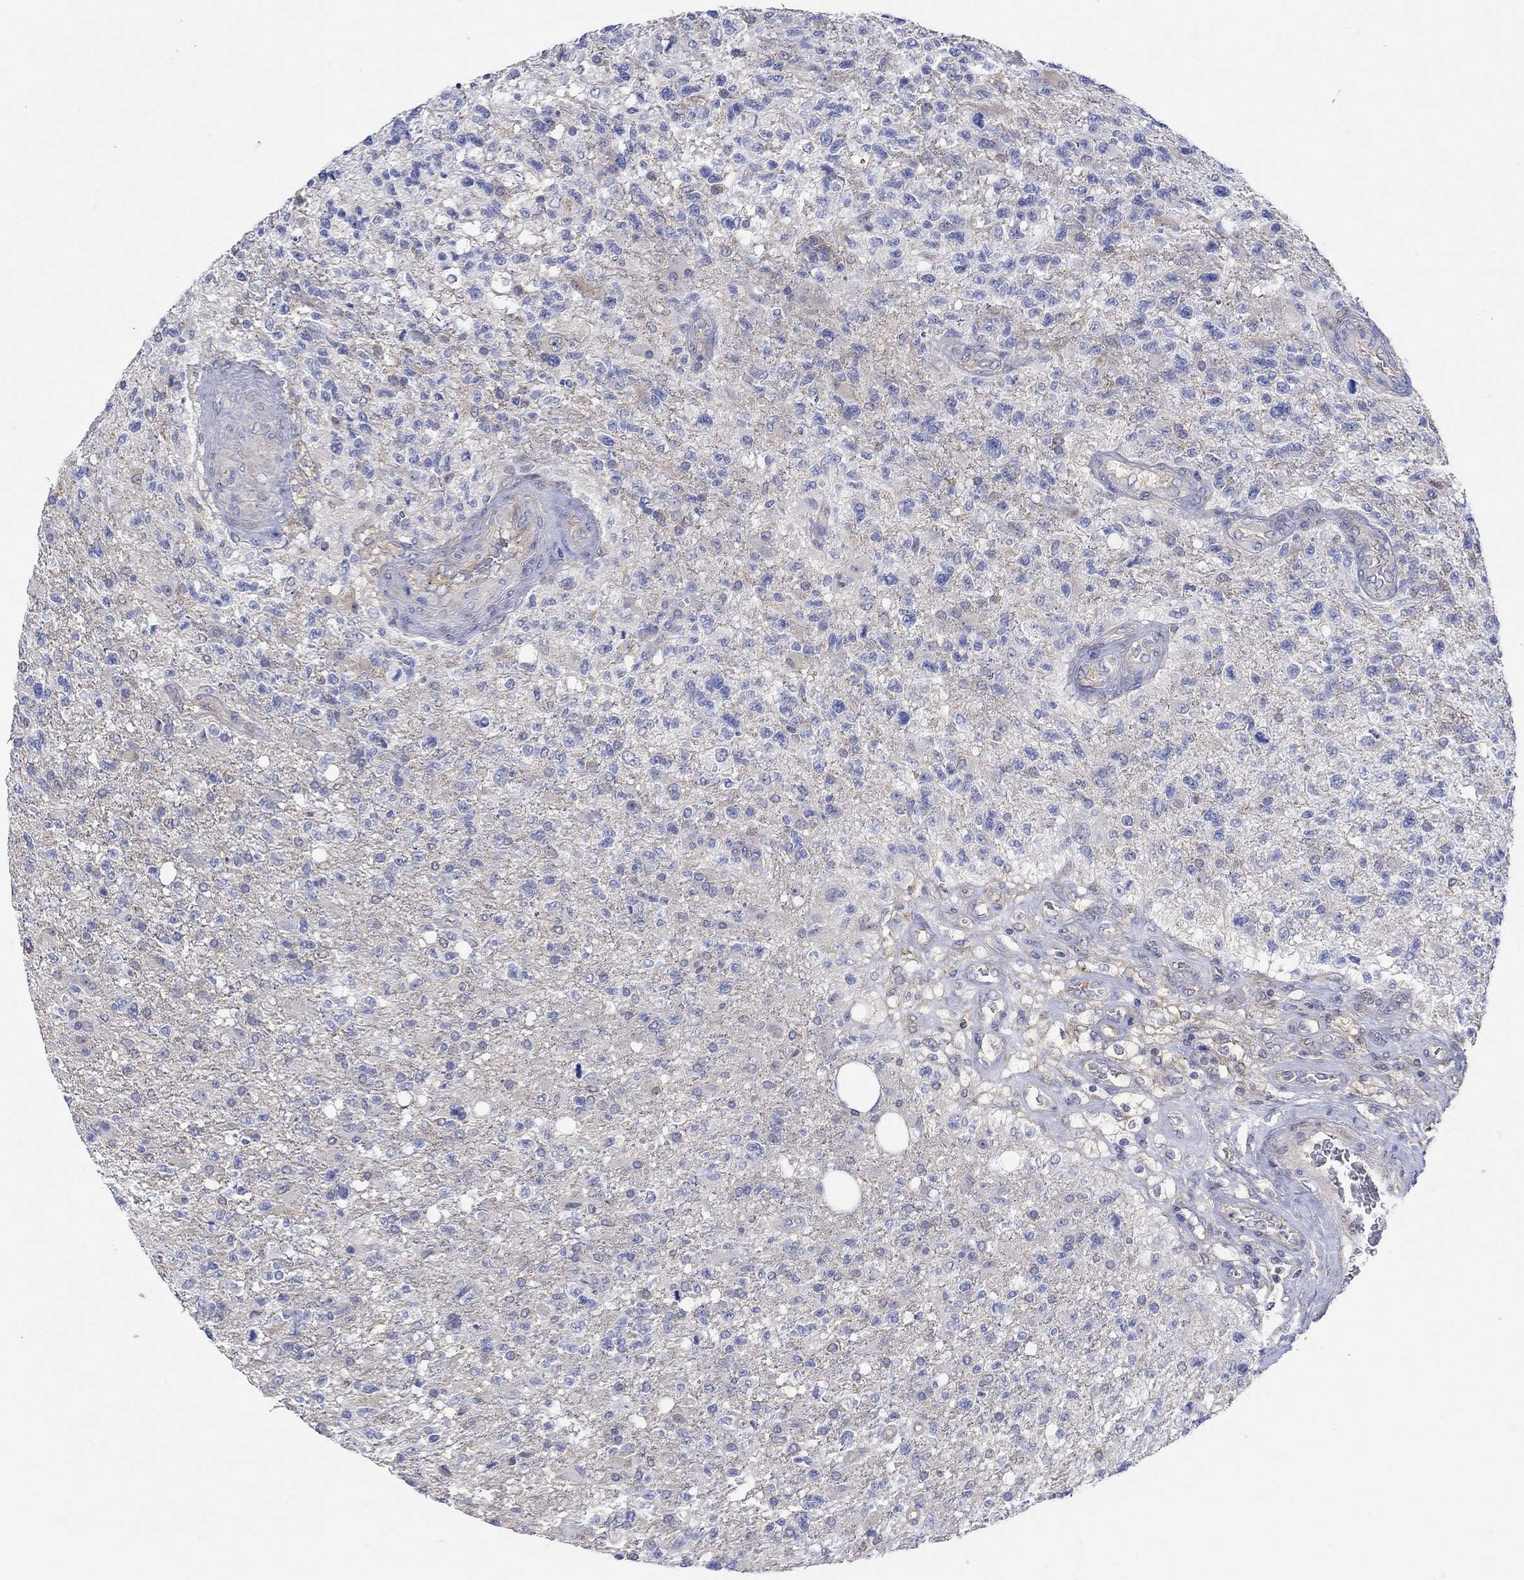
{"staining": {"intensity": "negative", "quantity": "none", "location": "none"}, "tissue": "glioma", "cell_type": "Tumor cells", "image_type": "cancer", "snomed": [{"axis": "morphology", "description": "Glioma, malignant, High grade"}, {"axis": "topography", "description": "Brain"}], "caption": "Glioma was stained to show a protein in brown. There is no significant expression in tumor cells. (DAB immunohistochemistry (IHC) with hematoxylin counter stain).", "gene": "TEKT3", "patient": {"sex": "male", "age": 56}}